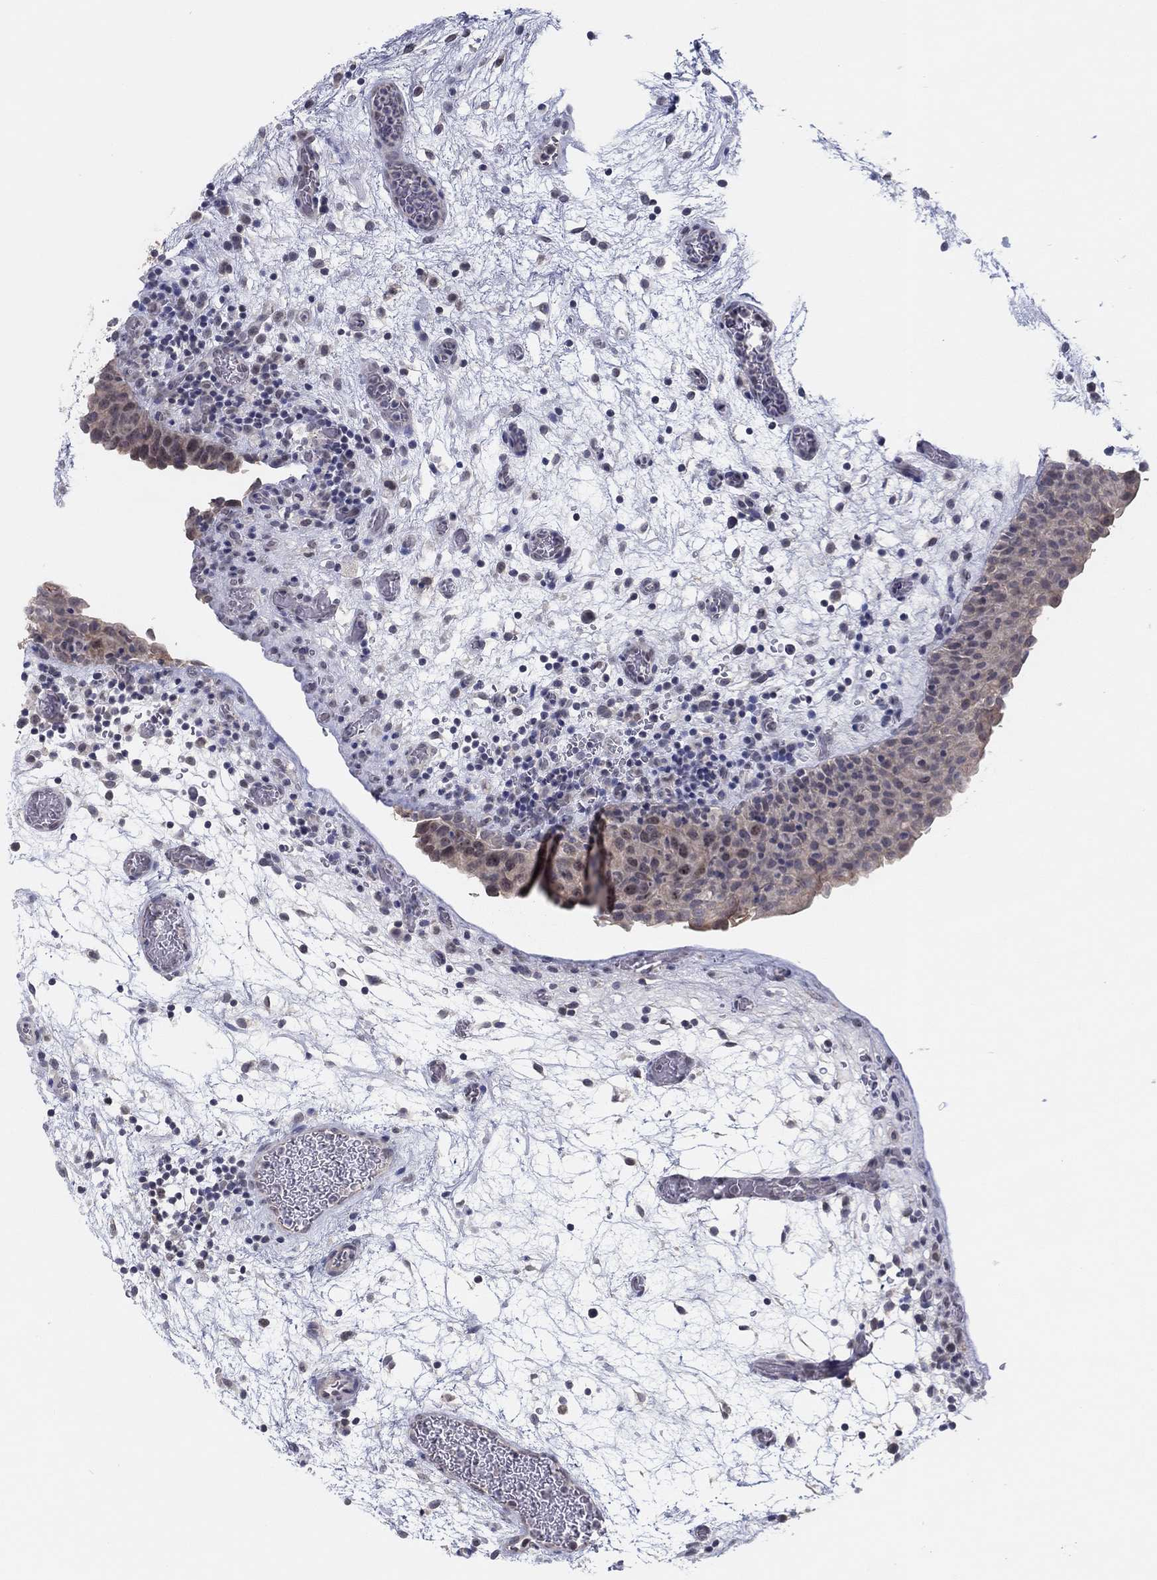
{"staining": {"intensity": "moderate", "quantity": "<25%", "location": "cytoplasmic/membranous"}, "tissue": "urinary bladder", "cell_type": "Urothelial cells", "image_type": "normal", "snomed": [{"axis": "morphology", "description": "Normal tissue, NOS"}, {"axis": "topography", "description": "Urinary bladder"}], "caption": "A micrograph of urinary bladder stained for a protein demonstrates moderate cytoplasmic/membranous brown staining in urothelial cells.", "gene": "SLC22A2", "patient": {"sex": "male", "age": 37}}